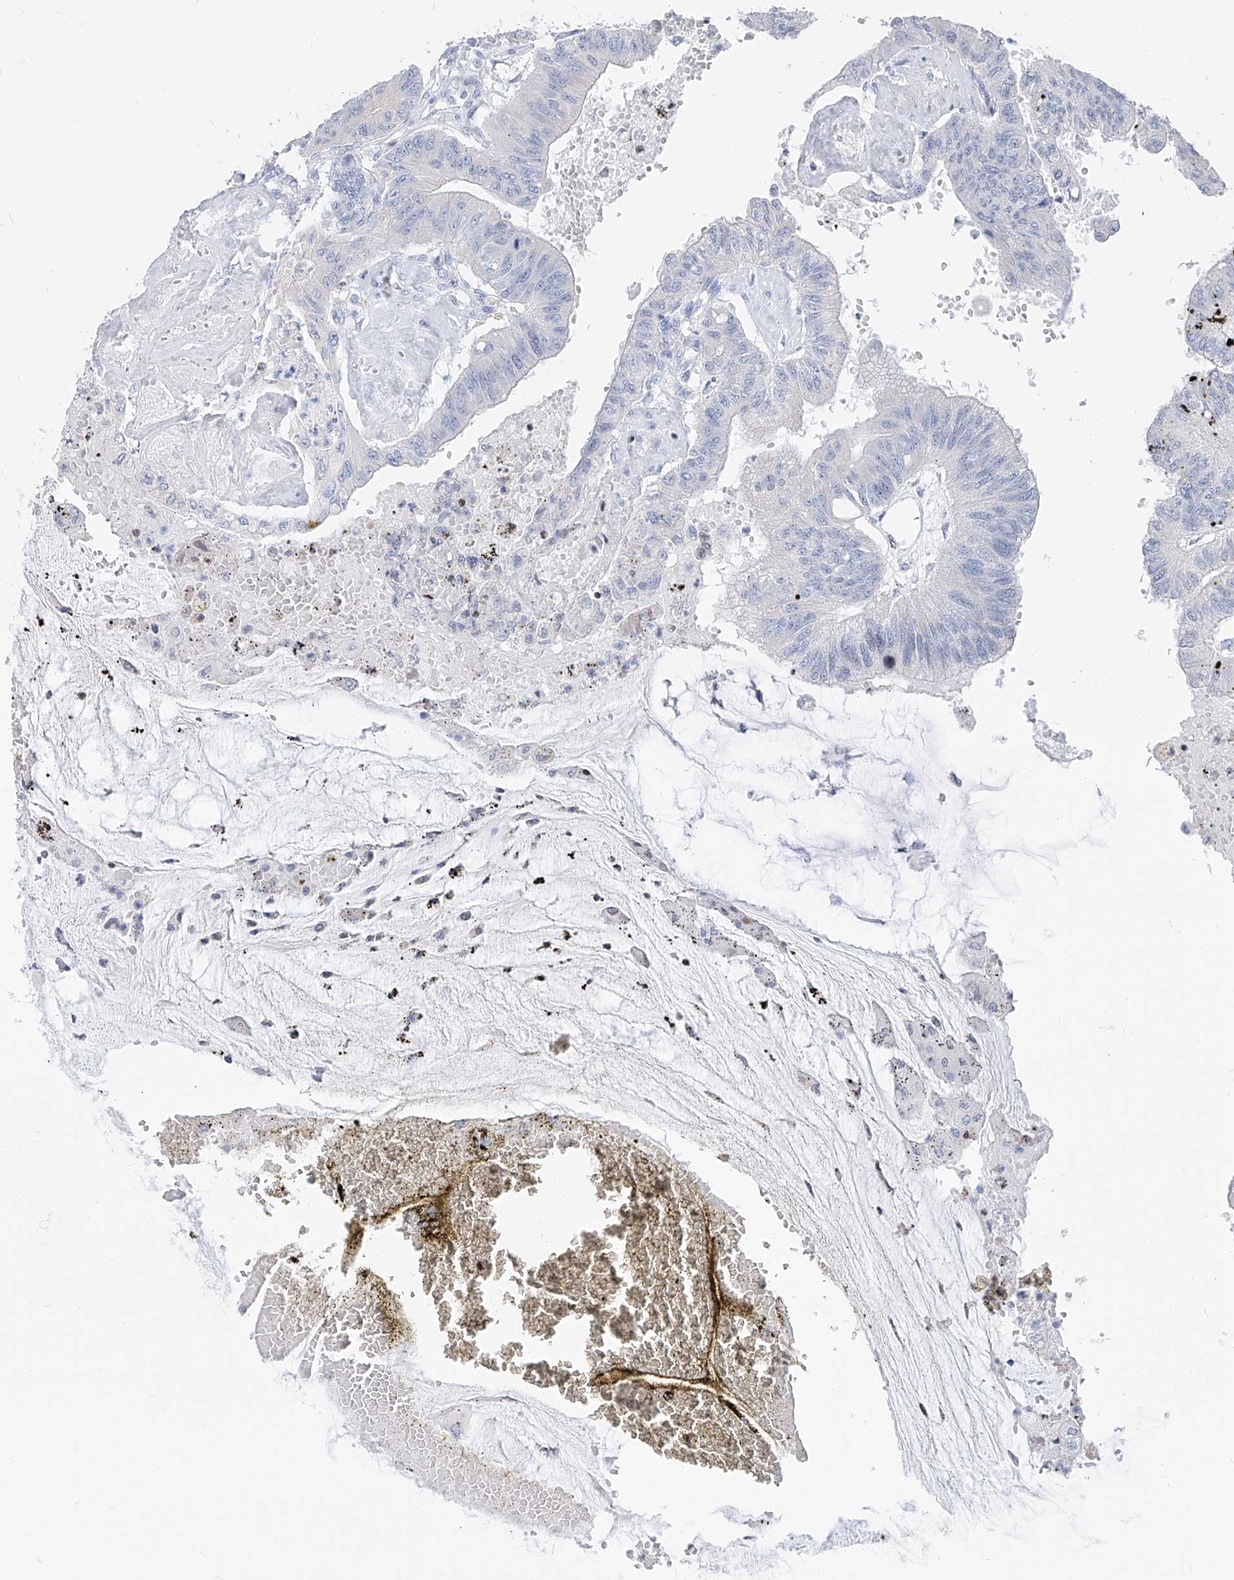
{"staining": {"intensity": "negative", "quantity": "none", "location": "none"}, "tissue": "colorectal cancer", "cell_type": "Tumor cells", "image_type": "cancer", "snomed": [{"axis": "morphology", "description": "Adenoma, NOS"}, {"axis": "morphology", "description": "Adenocarcinoma, NOS"}, {"axis": "topography", "description": "Colon"}], "caption": "A histopathology image of human colorectal cancer is negative for staining in tumor cells.", "gene": "FRS3", "patient": {"sex": "male", "age": 79}}